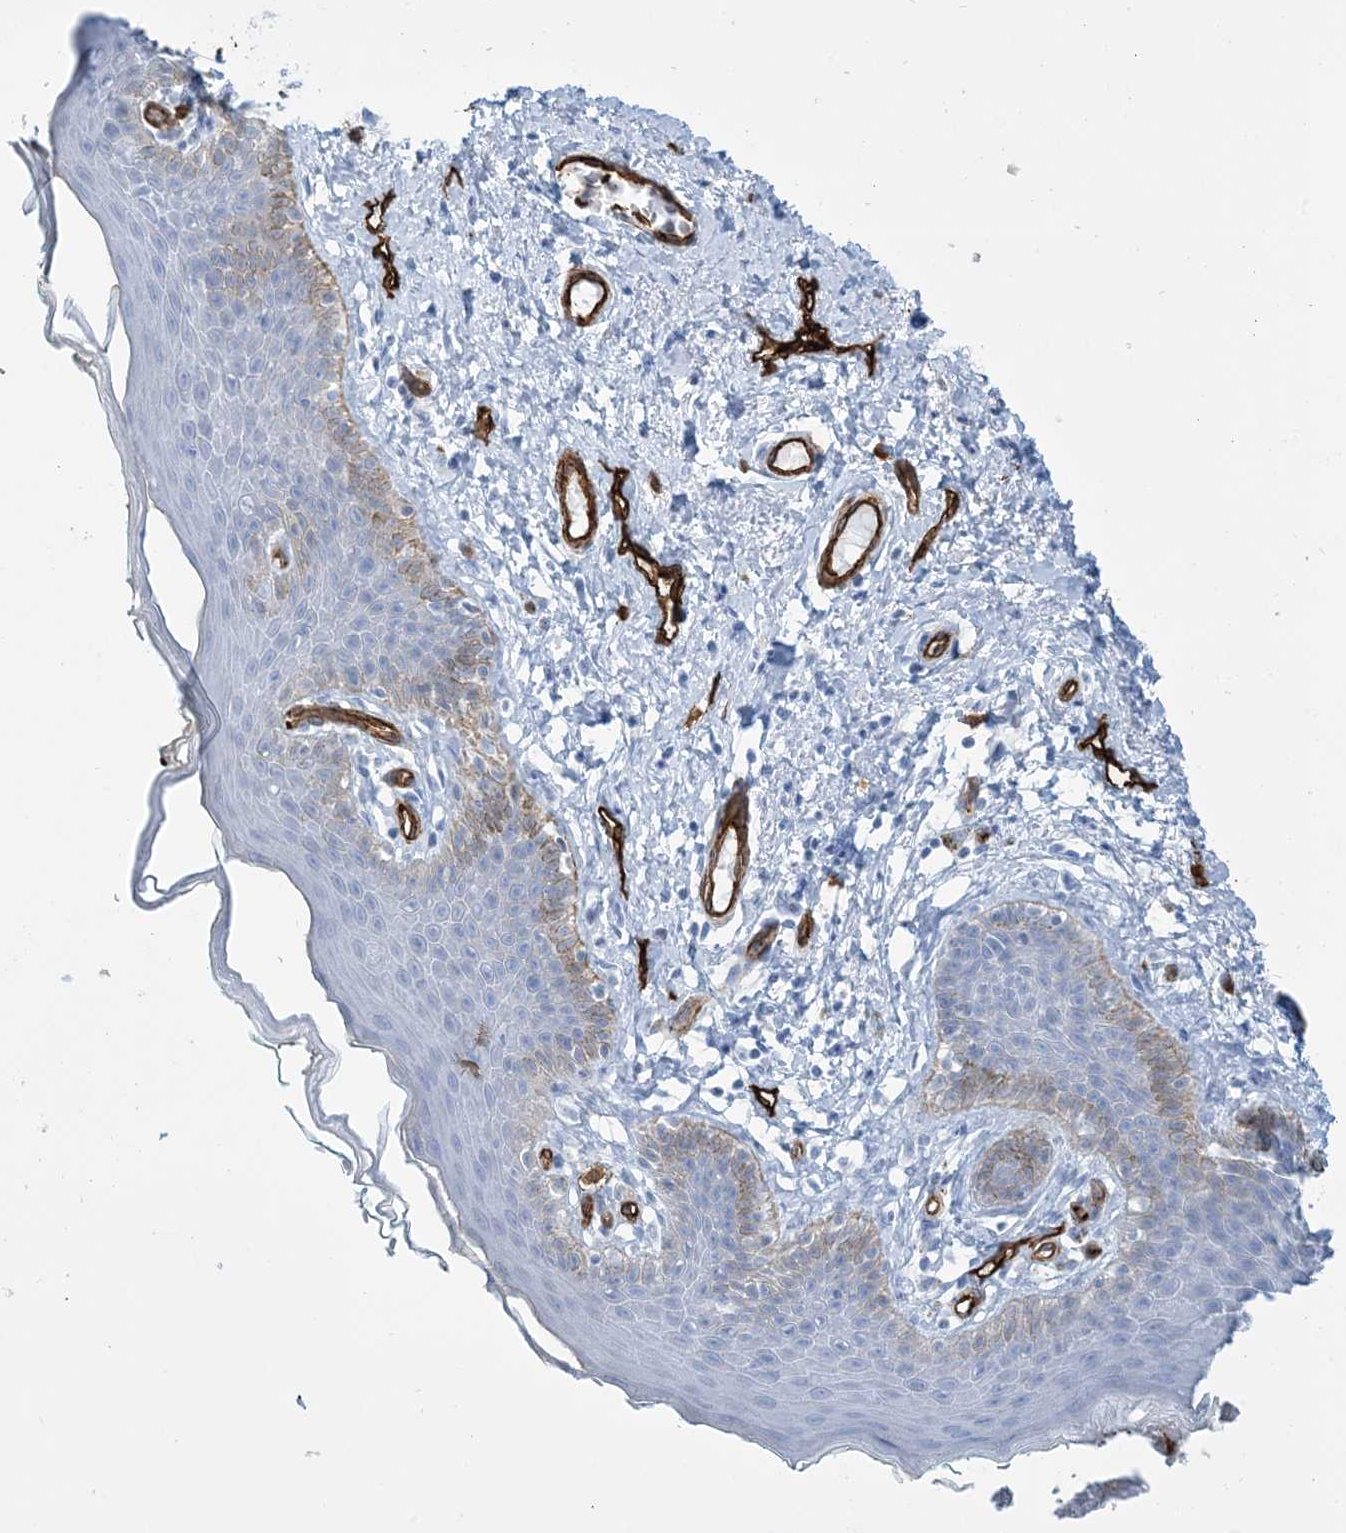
{"staining": {"intensity": "weak", "quantity": "25%-75%", "location": "cytoplasmic/membranous"}, "tissue": "skin", "cell_type": "Epidermal cells", "image_type": "normal", "snomed": [{"axis": "morphology", "description": "Normal tissue, NOS"}, {"axis": "topography", "description": "Vulva"}], "caption": "Protein expression analysis of benign skin demonstrates weak cytoplasmic/membranous positivity in approximately 25%-75% of epidermal cells.", "gene": "EPS8L3", "patient": {"sex": "female", "age": 66}}